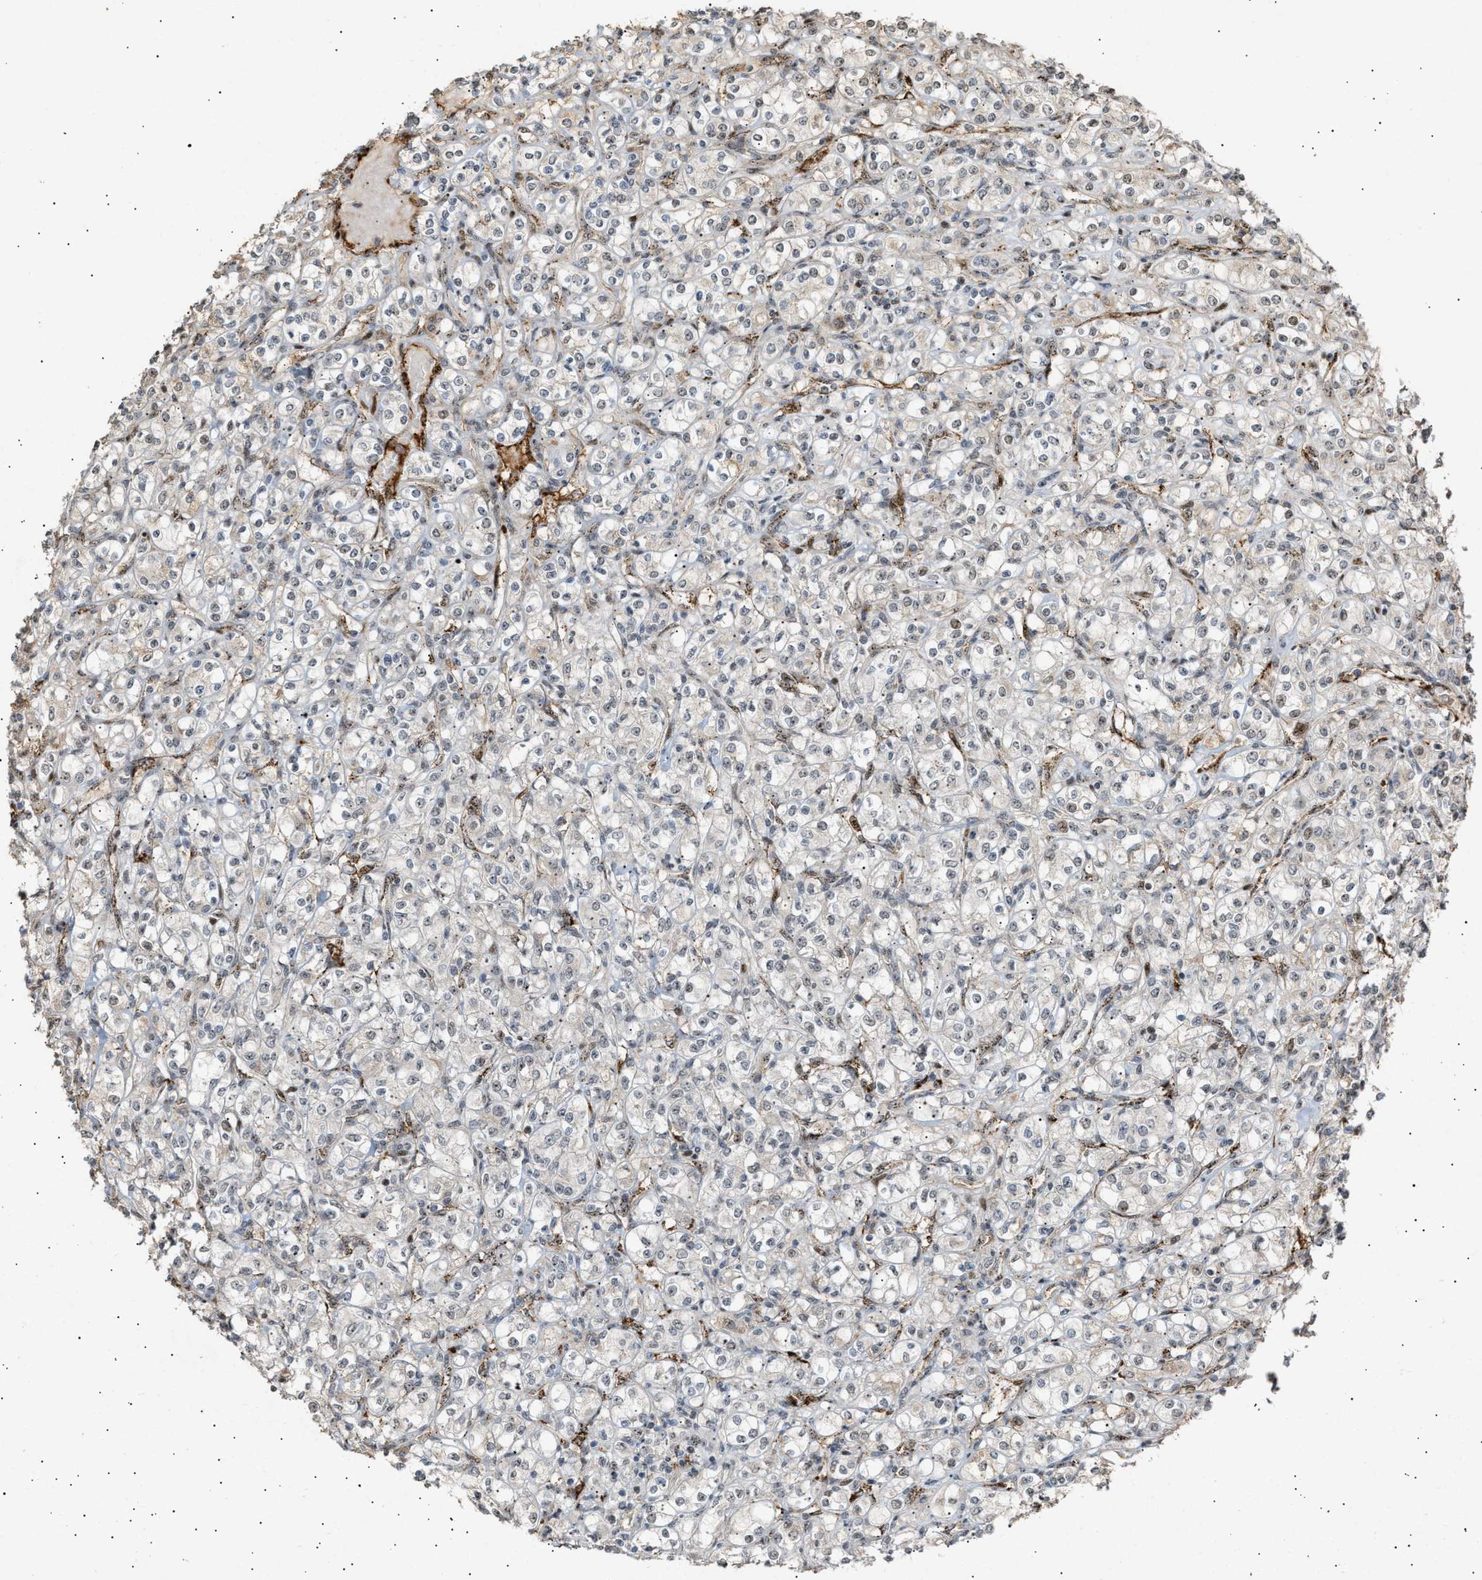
{"staining": {"intensity": "negative", "quantity": "none", "location": "none"}, "tissue": "renal cancer", "cell_type": "Tumor cells", "image_type": "cancer", "snomed": [{"axis": "morphology", "description": "Adenocarcinoma, NOS"}, {"axis": "topography", "description": "Kidney"}], "caption": "High magnification brightfield microscopy of renal cancer stained with DAB (brown) and counterstained with hematoxylin (blue): tumor cells show no significant staining.", "gene": "ZFAND5", "patient": {"sex": "male", "age": 77}}